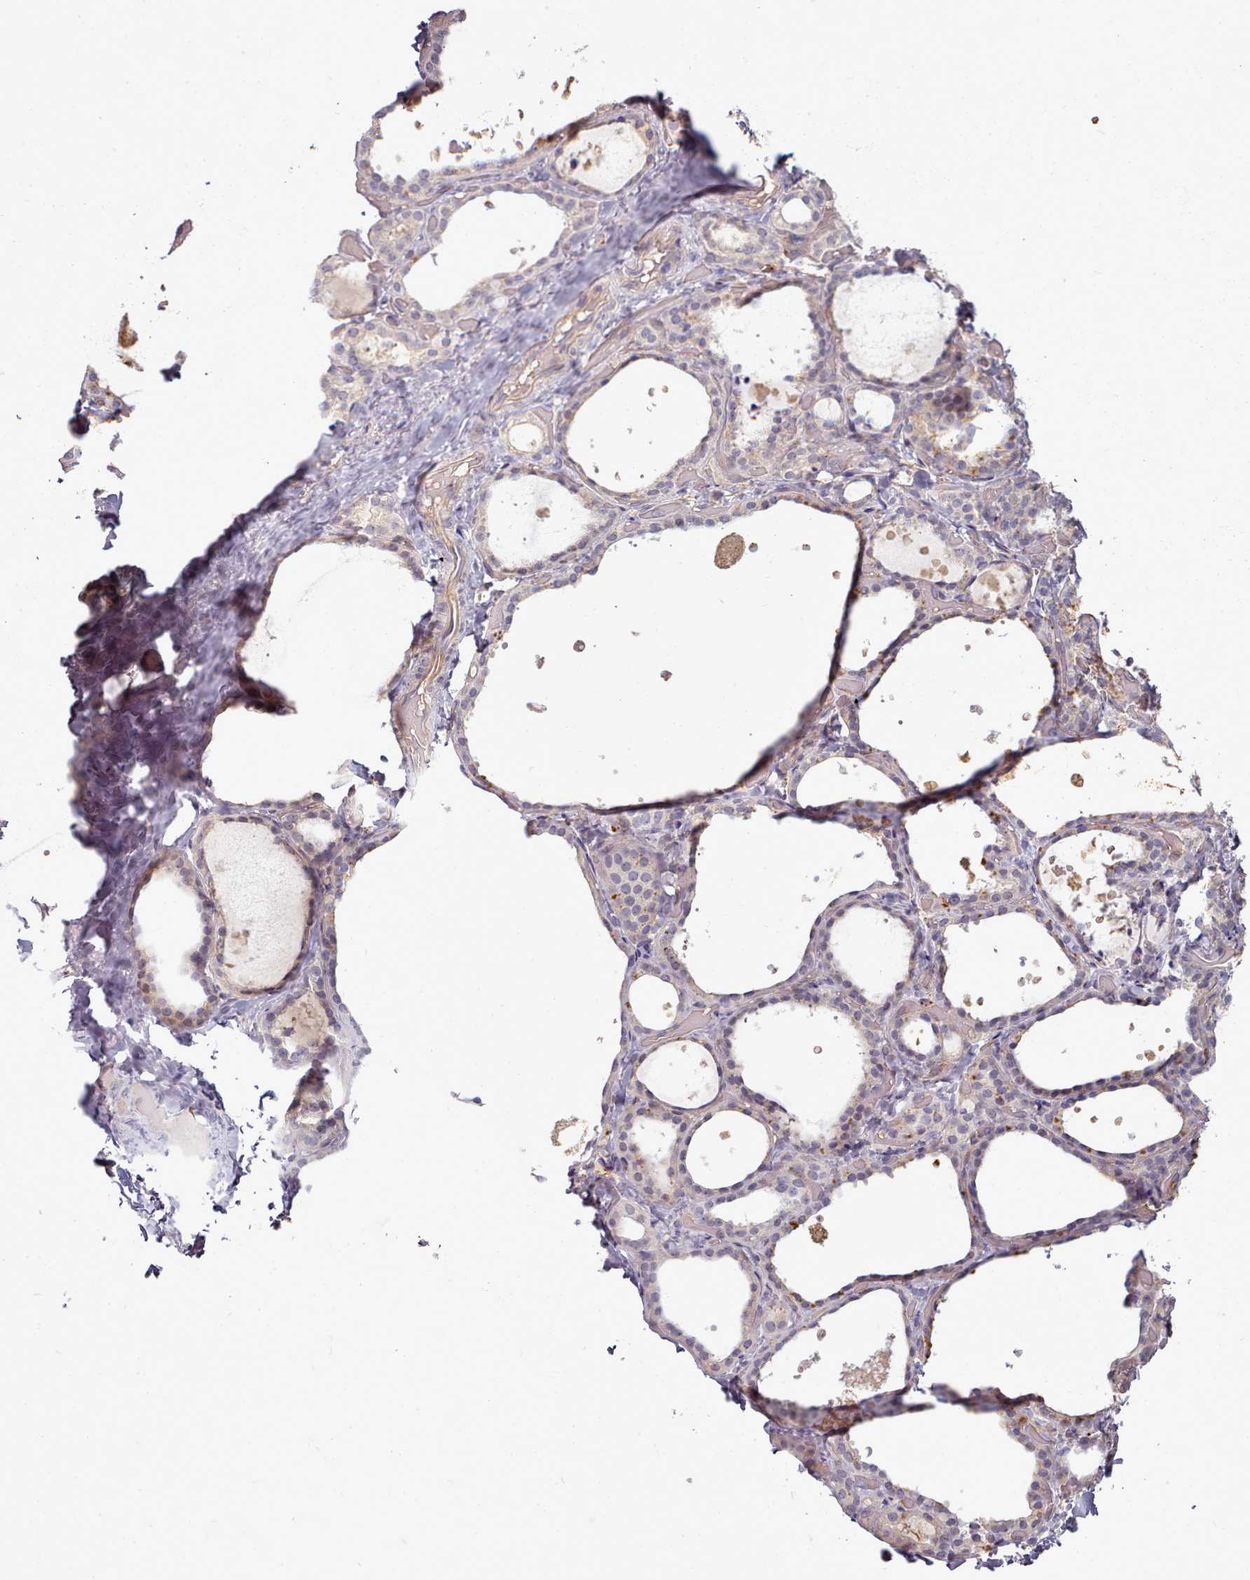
{"staining": {"intensity": "weak", "quantity": "<25%", "location": "cytoplasmic/membranous,nuclear"}, "tissue": "thyroid gland", "cell_type": "Glandular cells", "image_type": "normal", "snomed": [{"axis": "morphology", "description": "Normal tissue, NOS"}, {"axis": "topography", "description": "Thyroid gland"}], "caption": "A high-resolution image shows immunohistochemistry staining of benign thyroid gland, which demonstrates no significant staining in glandular cells.", "gene": "C1QTNF5", "patient": {"sex": "female", "age": 44}}